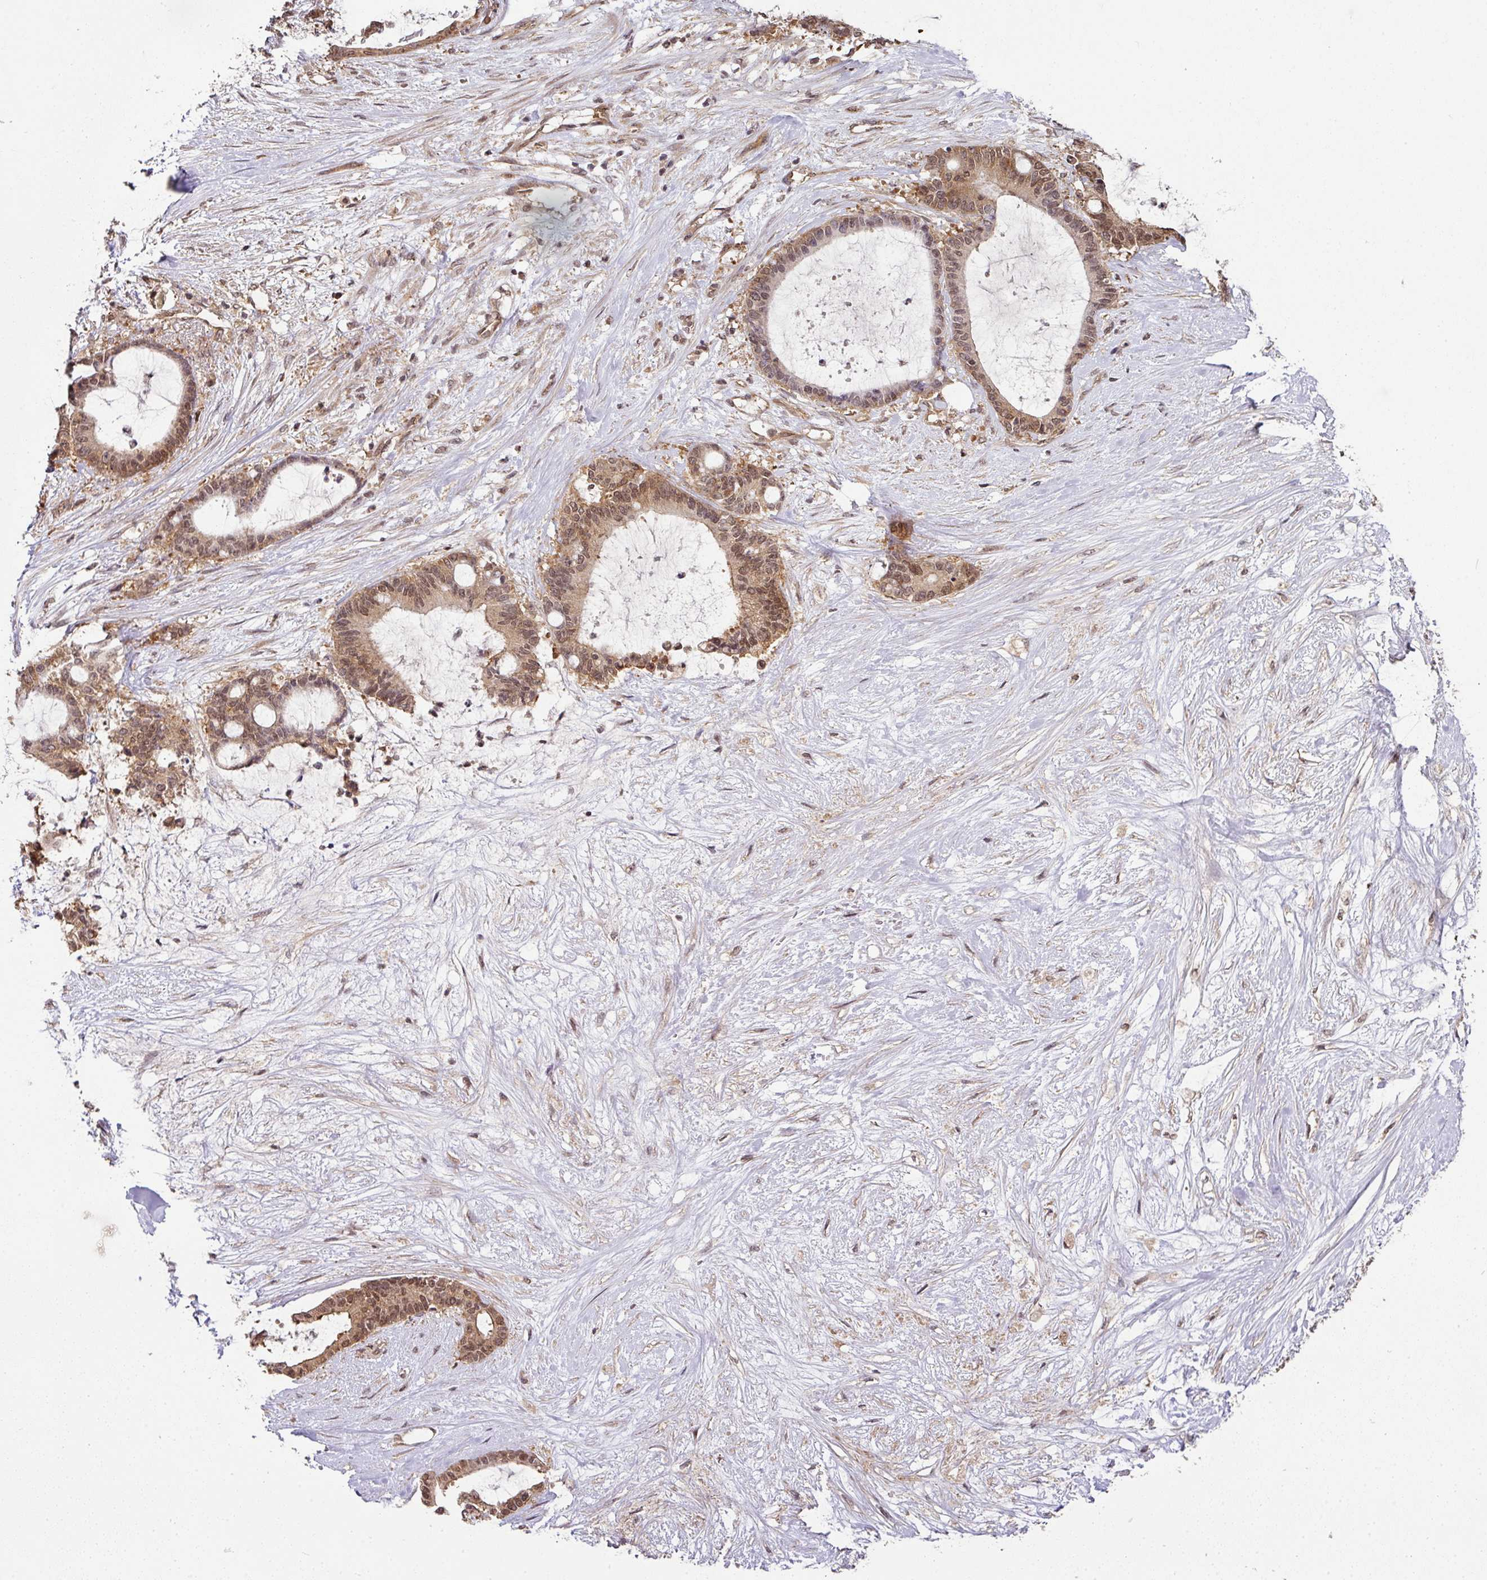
{"staining": {"intensity": "moderate", "quantity": ">75%", "location": "cytoplasmic/membranous,nuclear"}, "tissue": "liver cancer", "cell_type": "Tumor cells", "image_type": "cancer", "snomed": [{"axis": "morphology", "description": "Normal tissue, NOS"}, {"axis": "morphology", "description": "Cholangiocarcinoma"}, {"axis": "topography", "description": "Liver"}, {"axis": "topography", "description": "Peripheral nerve tissue"}], "caption": "A brown stain labels moderate cytoplasmic/membranous and nuclear expression of a protein in human liver cholangiocarcinoma tumor cells.", "gene": "ANKRD18A", "patient": {"sex": "female", "age": 73}}